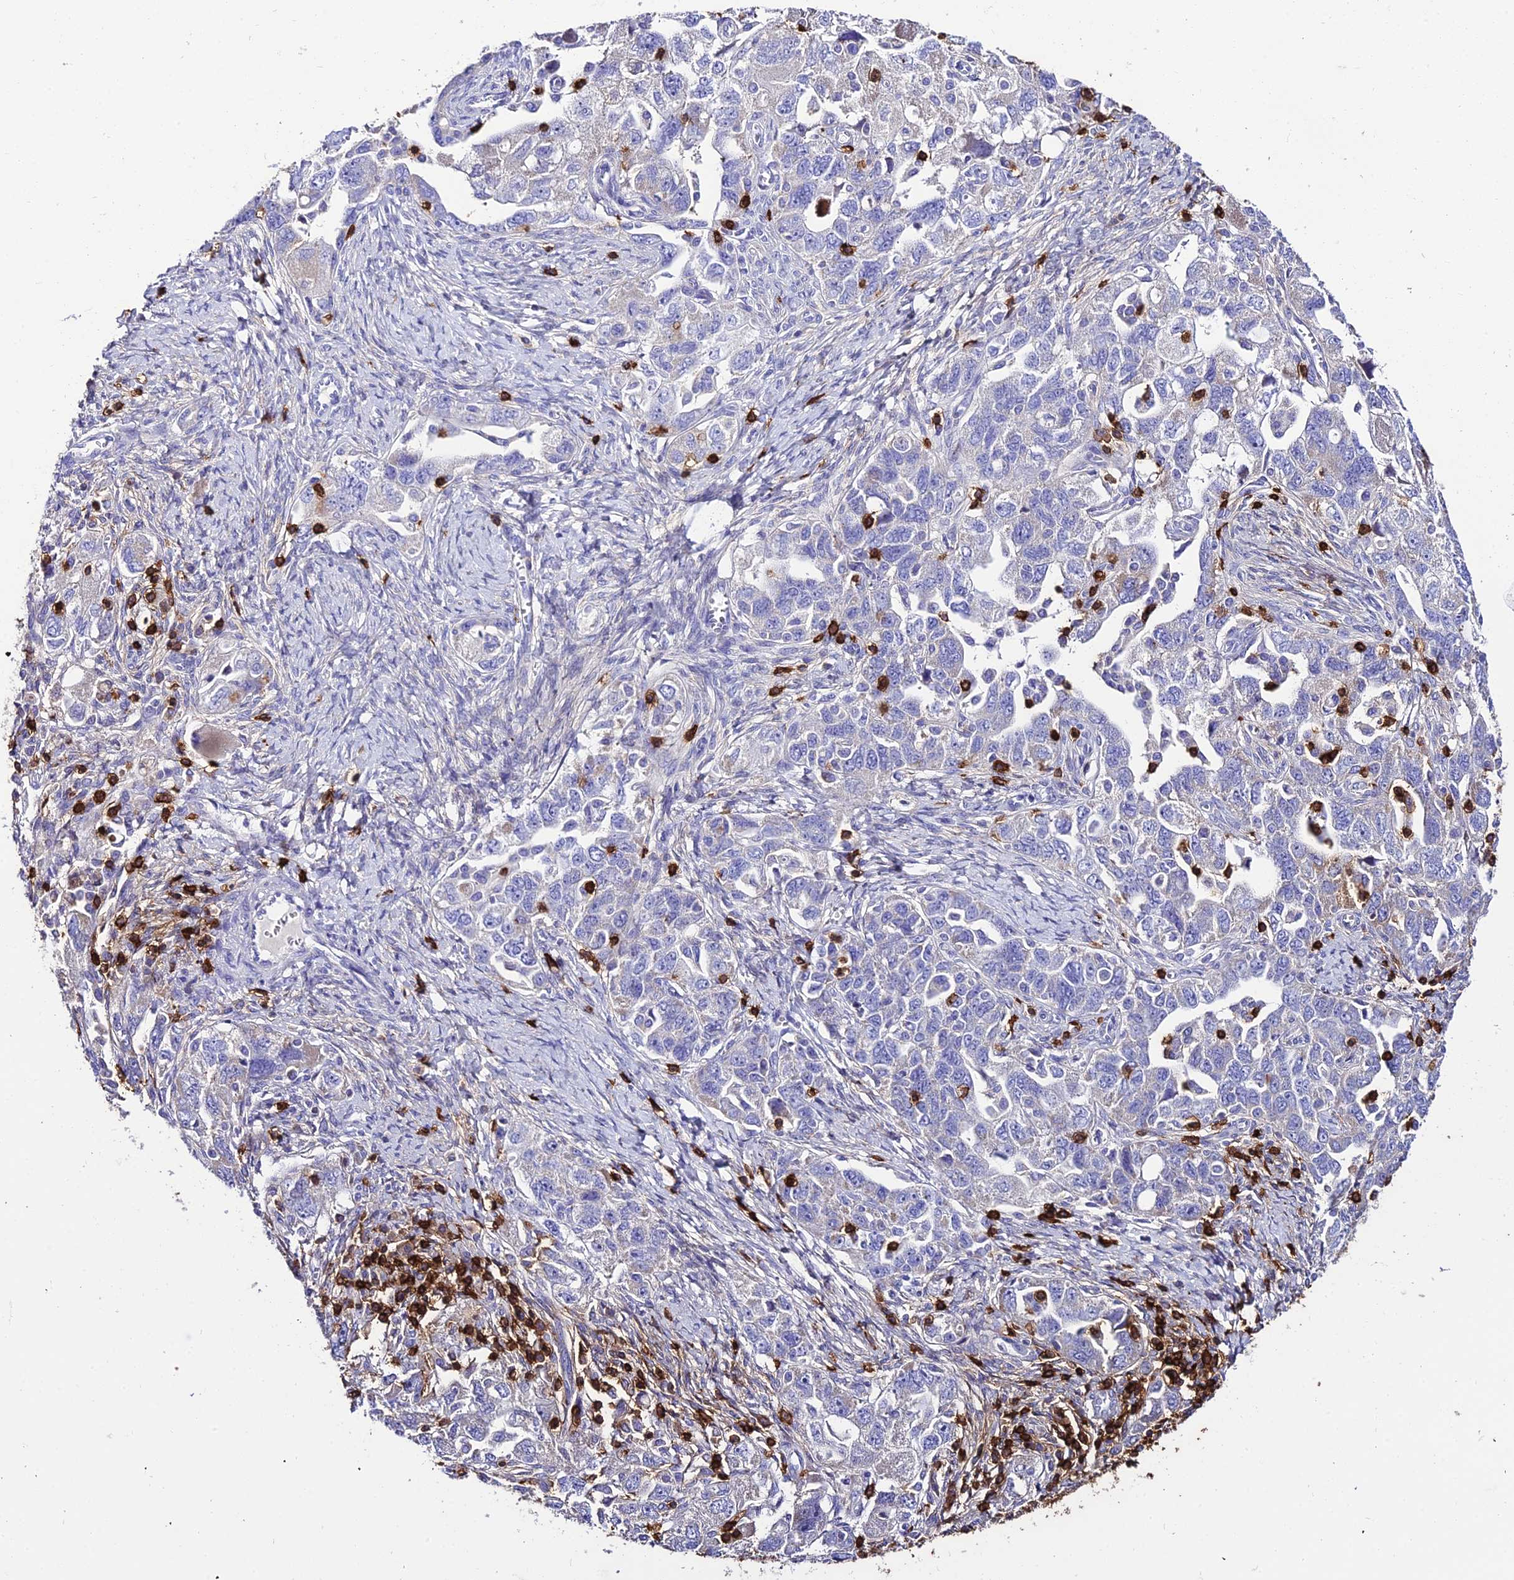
{"staining": {"intensity": "negative", "quantity": "none", "location": "none"}, "tissue": "ovarian cancer", "cell_type": "Tumor cells", "image_type": "cancer", "snomed": [{"axis": "morphology", "description": "Carcinoma, NOS"}, {"axis": "morphology", "description": "Cystadenocarcinoma, serous, NOS"}, {"axis": "topography", "description": "Ovary"}], "caption": "High magnification brightfield microscopy of ovarian serous cystadenocarcinoma stained with DAB (3,3'-diaminobenzidine) (brown) and counterstained with hematoxylin (blue): tumor cells show no significant staining.", "gene": "PTPRCAP", "patient": {"sex": "female", "age": 69}}